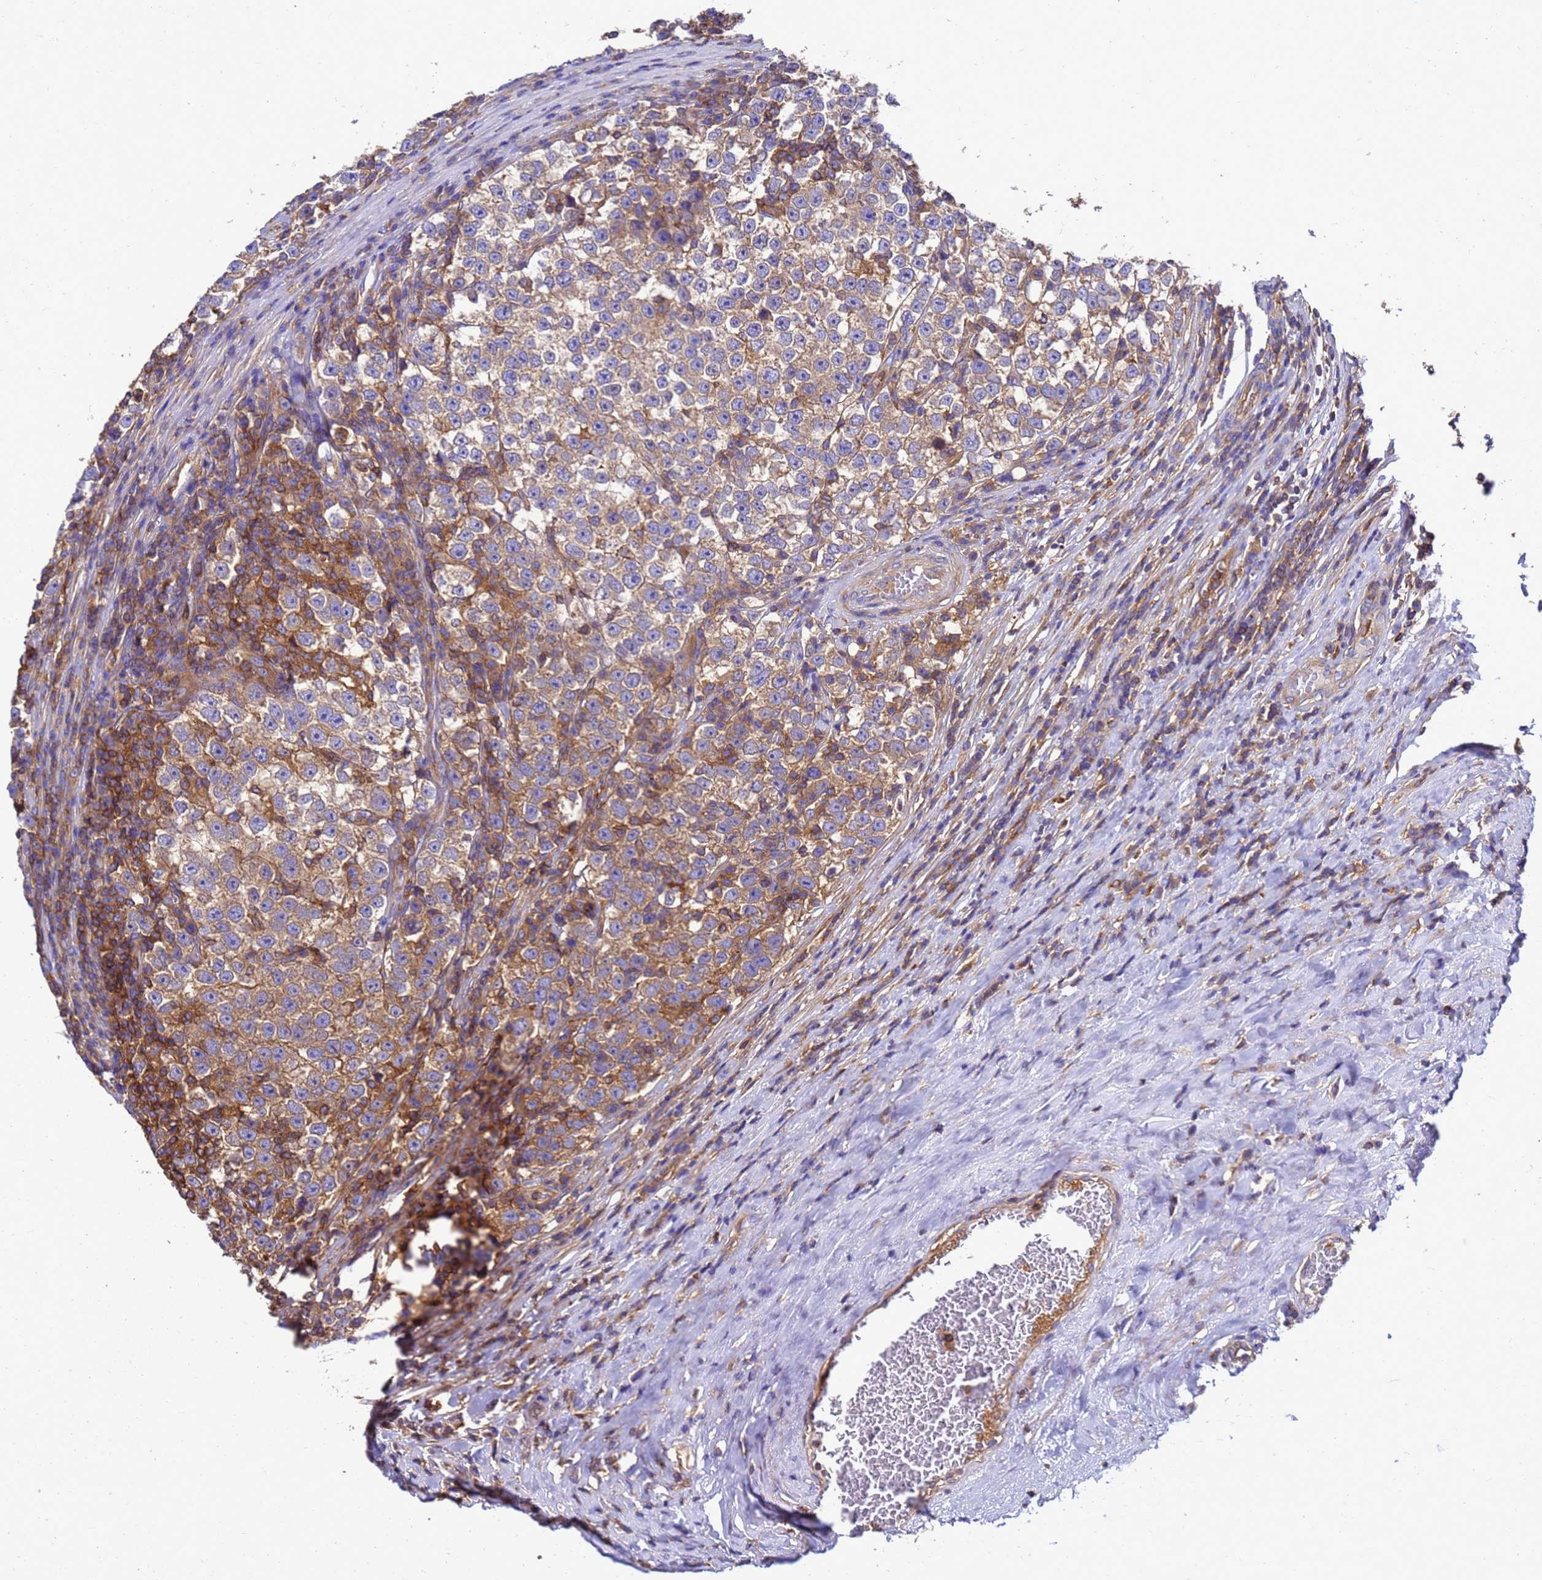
{"staining": {"intensity": "weak", "quantity": "25%-75%", "location": "cytoplasmic/membranous"}, "tissue": "testis cancer", "cell_type": "Tumor cells", "image_type": "cancer", "snomed": [{"axis": "morphology", "description": "Normal tissue, NOS"}, {"axis": "morphology", "description": "Seminoma, NOS"}, {"axis": "topography", "description": "Testis"}], "caption": "Seminoma (testis) was stained to show a protein in brown. There is low levels of weak cytoplasmic/membranous staining in approximately 25%-75% of tumor cells. (Stains: DAB in brown, nuclei in blue, Microscopy: brightfield microscopy at high magnification).", "gene": "ZNF235", "patient": {"sex": "male", "age": 43}}